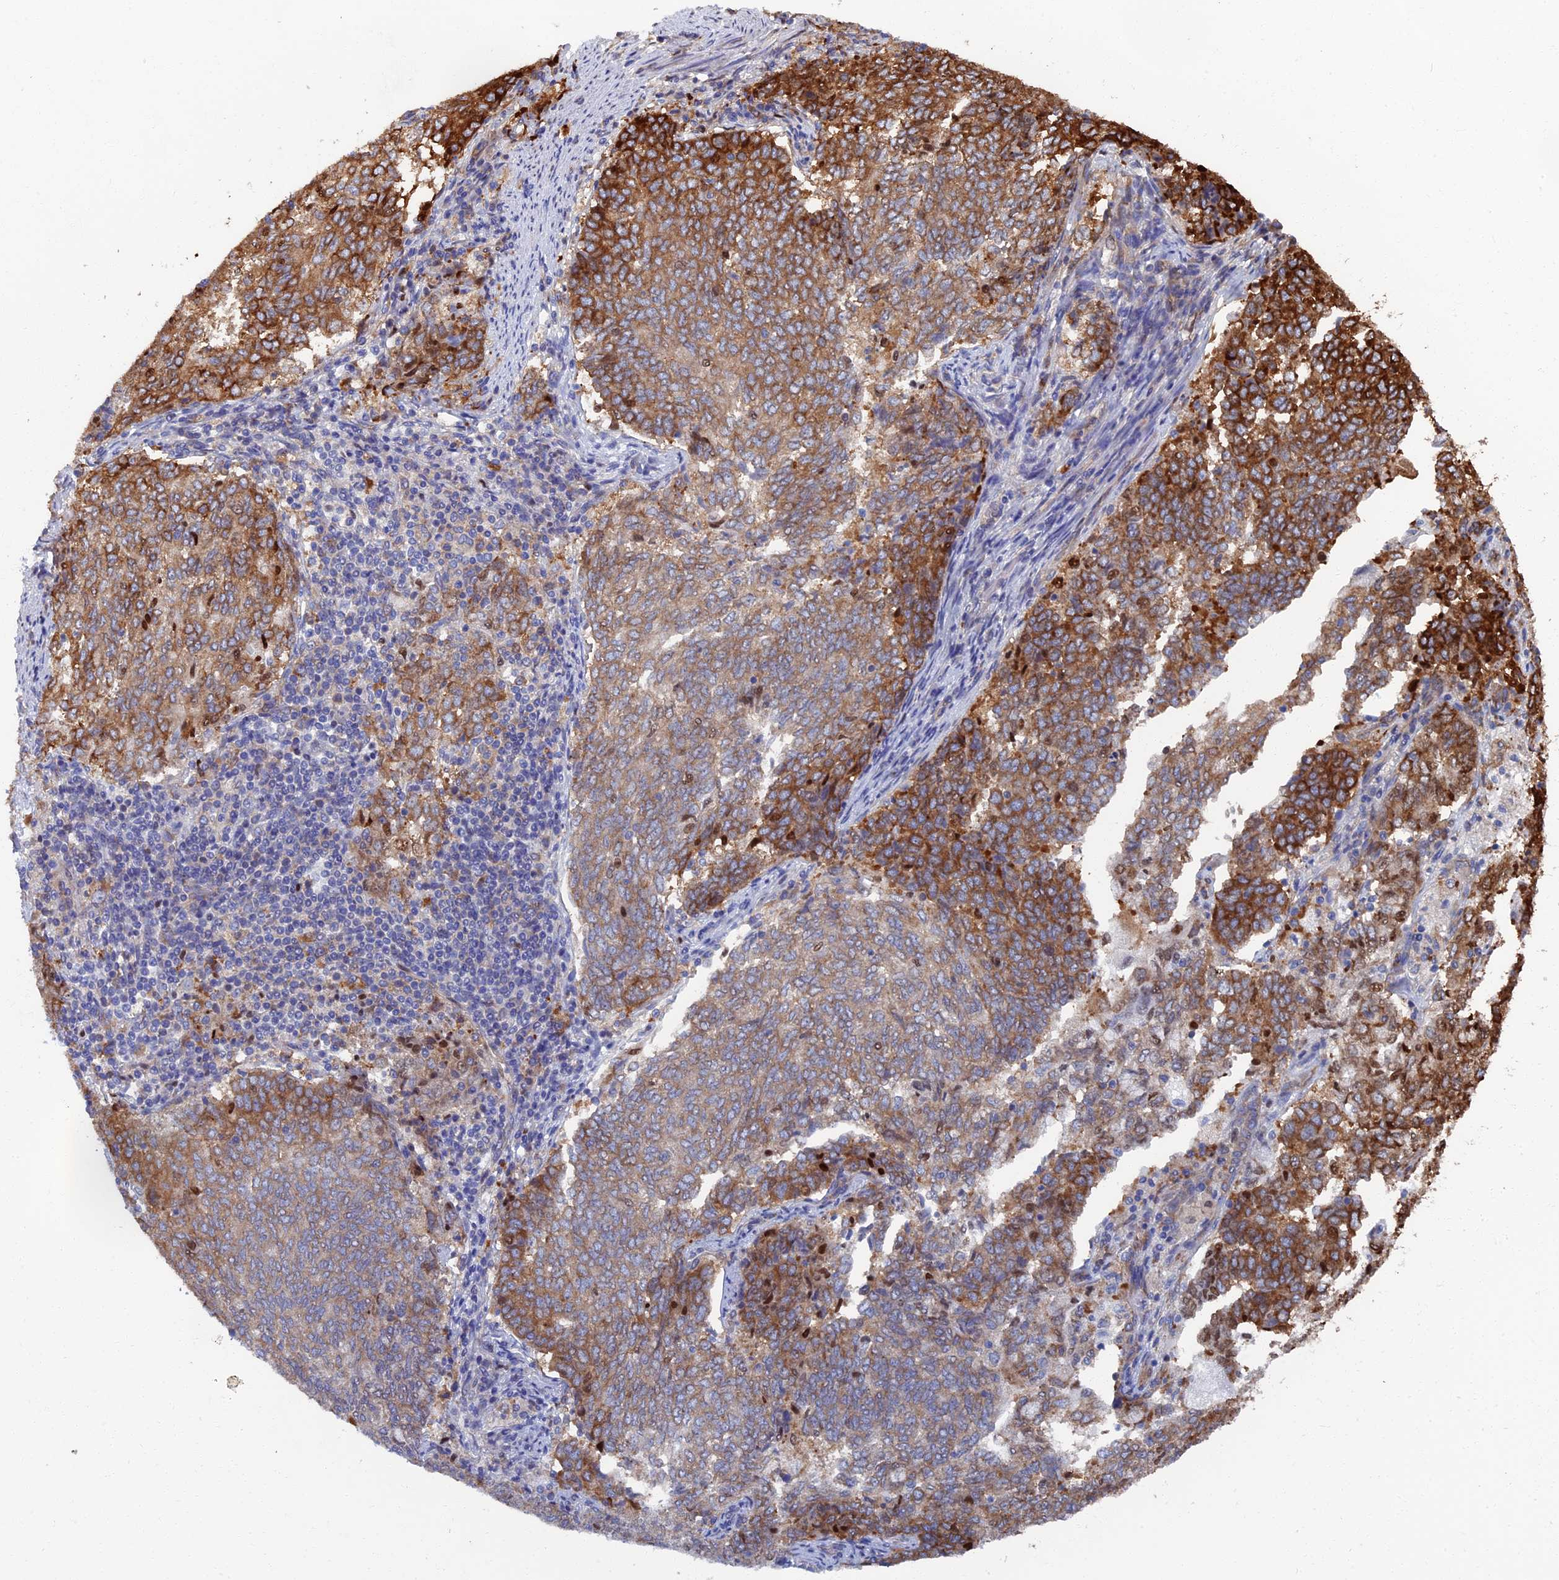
{"staining": {"intensity": "strong", "quantity": "25%-75%", "location": "cytoplasmic/membranous"}, "tissue": "endometrial cancer", "cell_type": "Tumor cells", "image_type": "cancer", "snomed": [{"axis": "morphology", "description": "Adenocarcinoma, NOS"}, {"axis": "topography", "description": "Endometrium"}], "caption": "There is high levels of strong cytoplasmic/membranous positivity in tumor cells of adenocarcinoma (endometrial), as demonstrated by immunohistochemical staining (brown color).", "gene": "YBX1", "patient": {"sex": "female", "age": 80}}